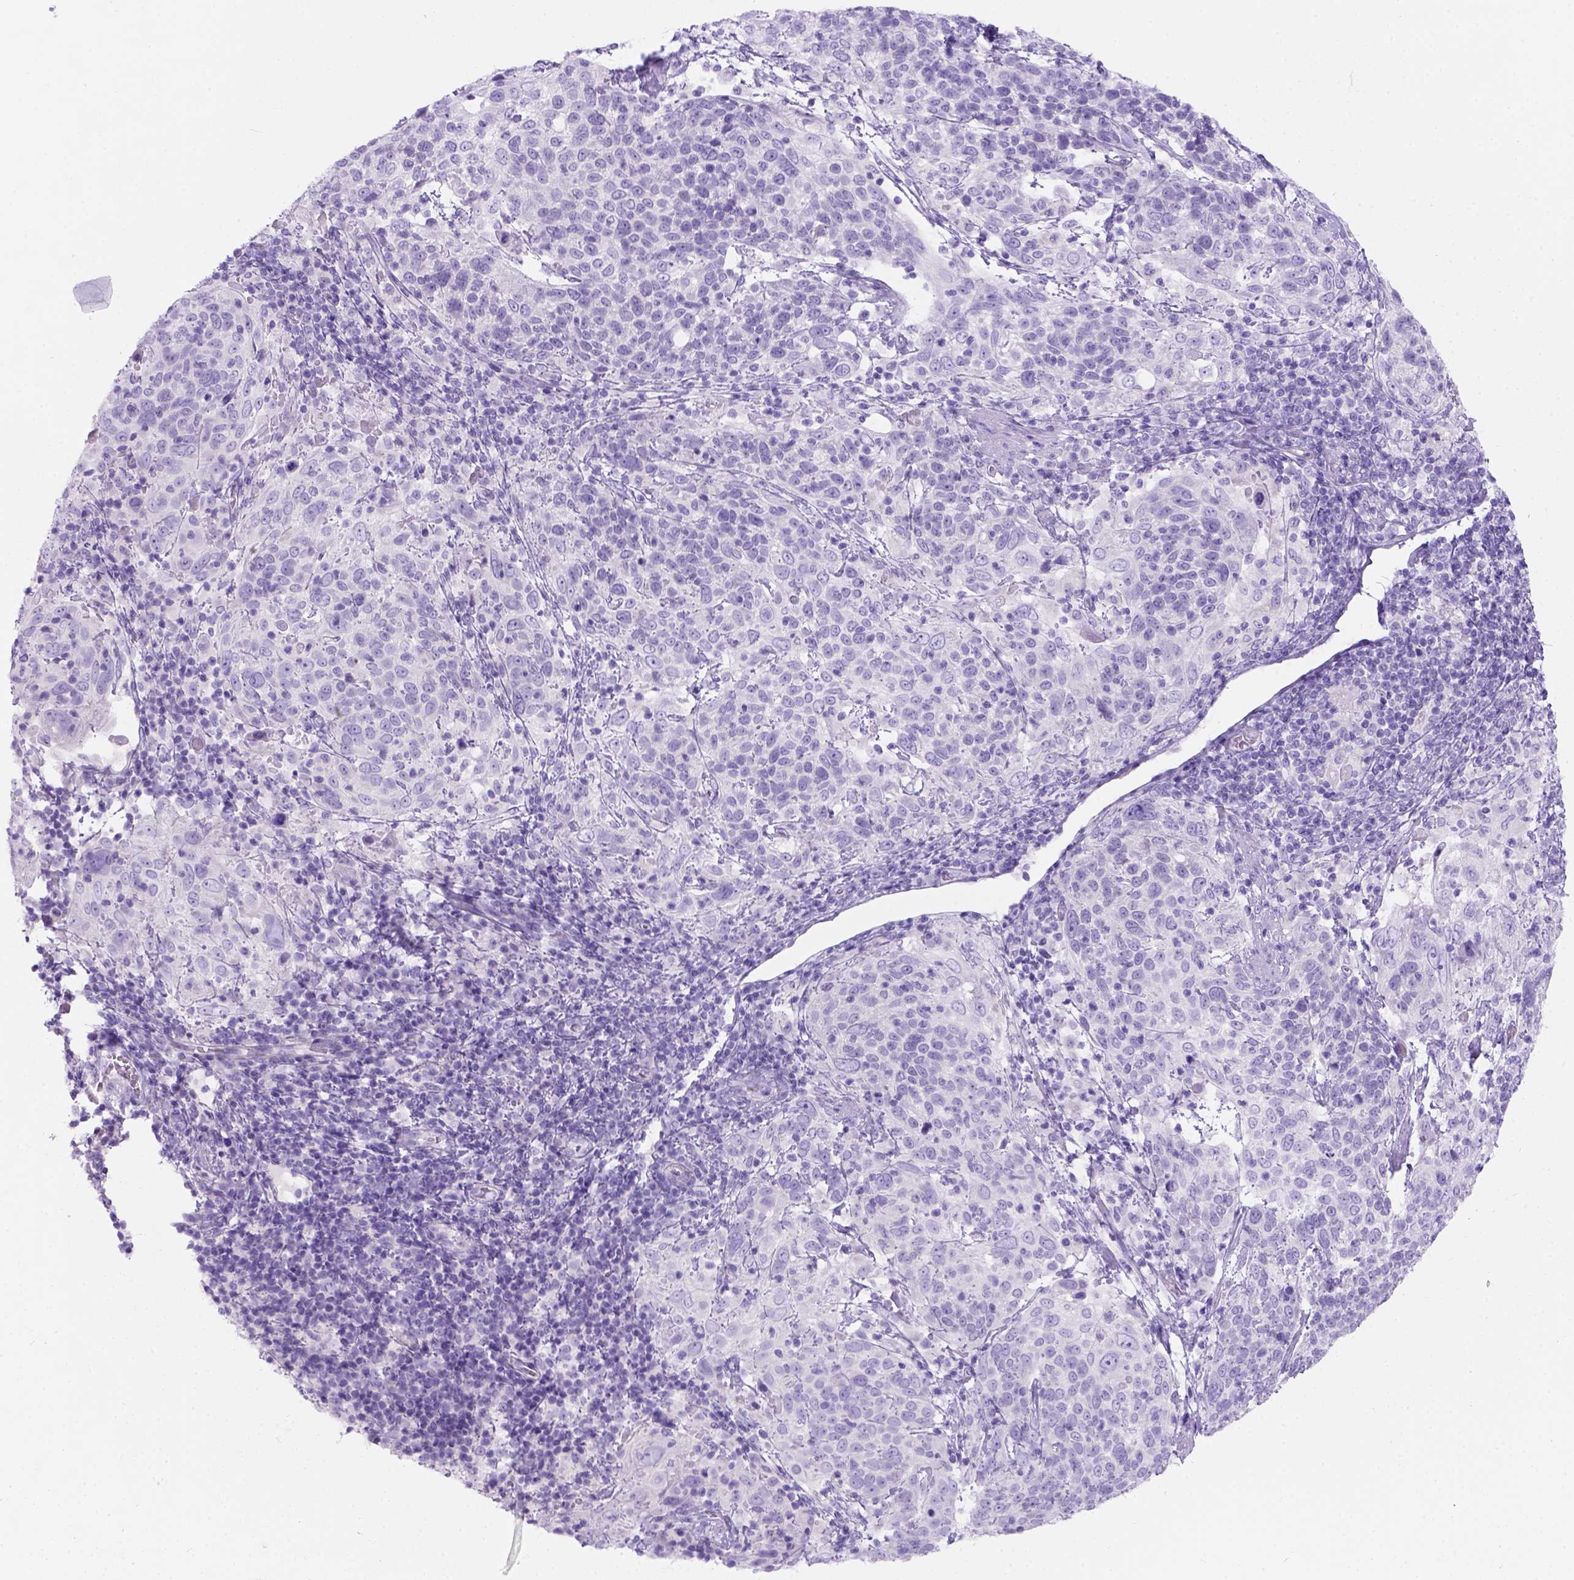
{"staining": {"intensity": "negative", "quantity": "none", "location": "none"}, "tissue": "cervical cancer", "cell_type": "Tumor cells", "image_type": "cancer", "snomed": [{"axis": "morphology", "description": "Squamous cell carcinoma, NOS"}, {"axis": "topography", "description": "Cervix"}], "caption": "This photomicrograph is of cervical squamous cell carcinoma stained with immunohistochemistry (IHC) to label a protein in brown with the nuclei are counter-stained blue. There is no expression in tumor cells.", "gene": "C7orf57", "patient": {"sex": "female", "age": 61}}